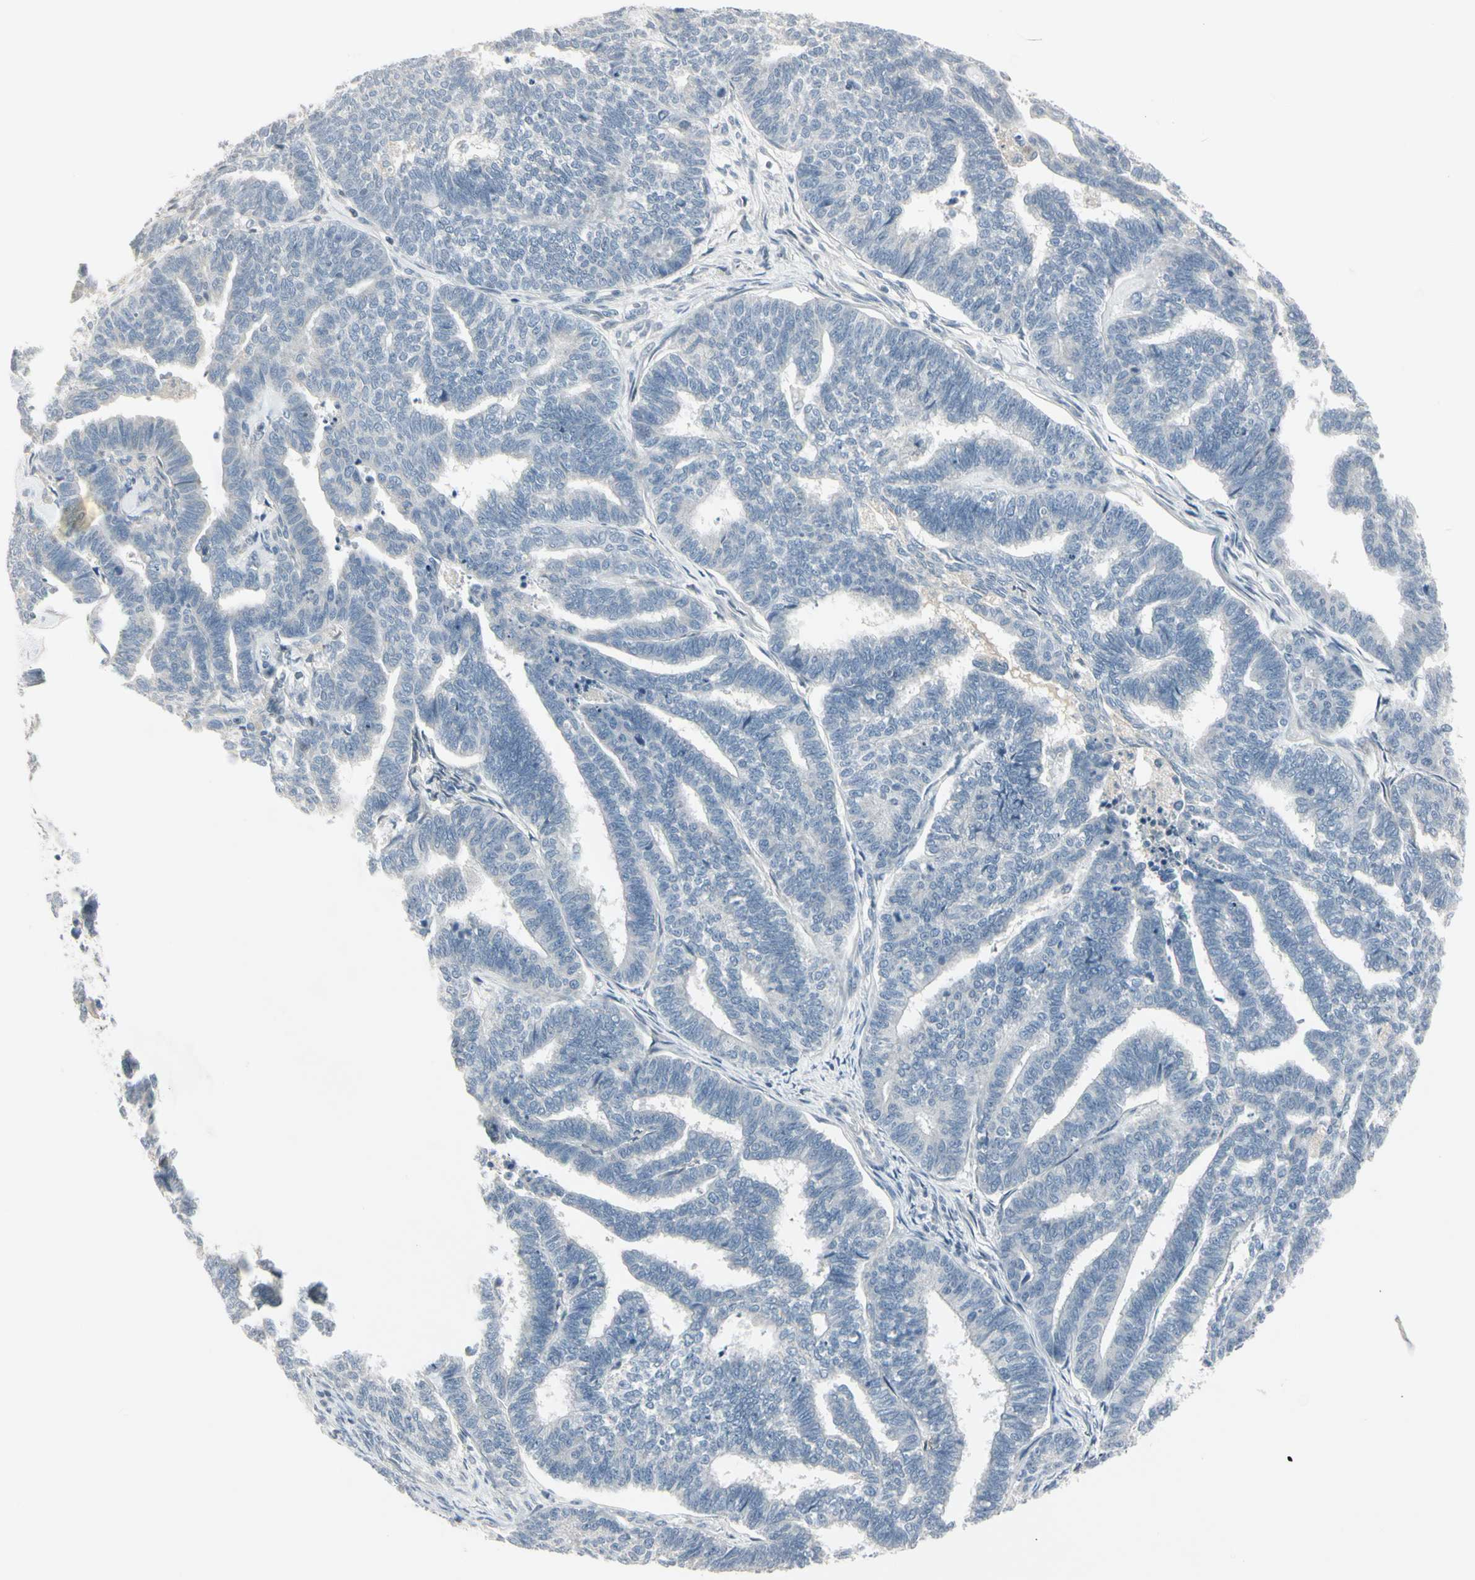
{"staining": {"intensity": "negative", "quantity": "none", "location": "none"}, "tissue": "endometrial cancer", "cell_type": "Tumor cells", "image_type": "cancer", "snomed": [{"axis": "morphology", "description": "Adenocarcinoma, NOS"}, {"axis": "topography", "description": "Endometrium"}], "caption": "High magnification brightfield microscopy of endometrial adenocarcinoma stained with DAB (brown) and counterstained with hematoxylin (blue): tumor cells show no significant expression.", "gene": "DMPK", "patient": {"sex": "female", "age": 70}}